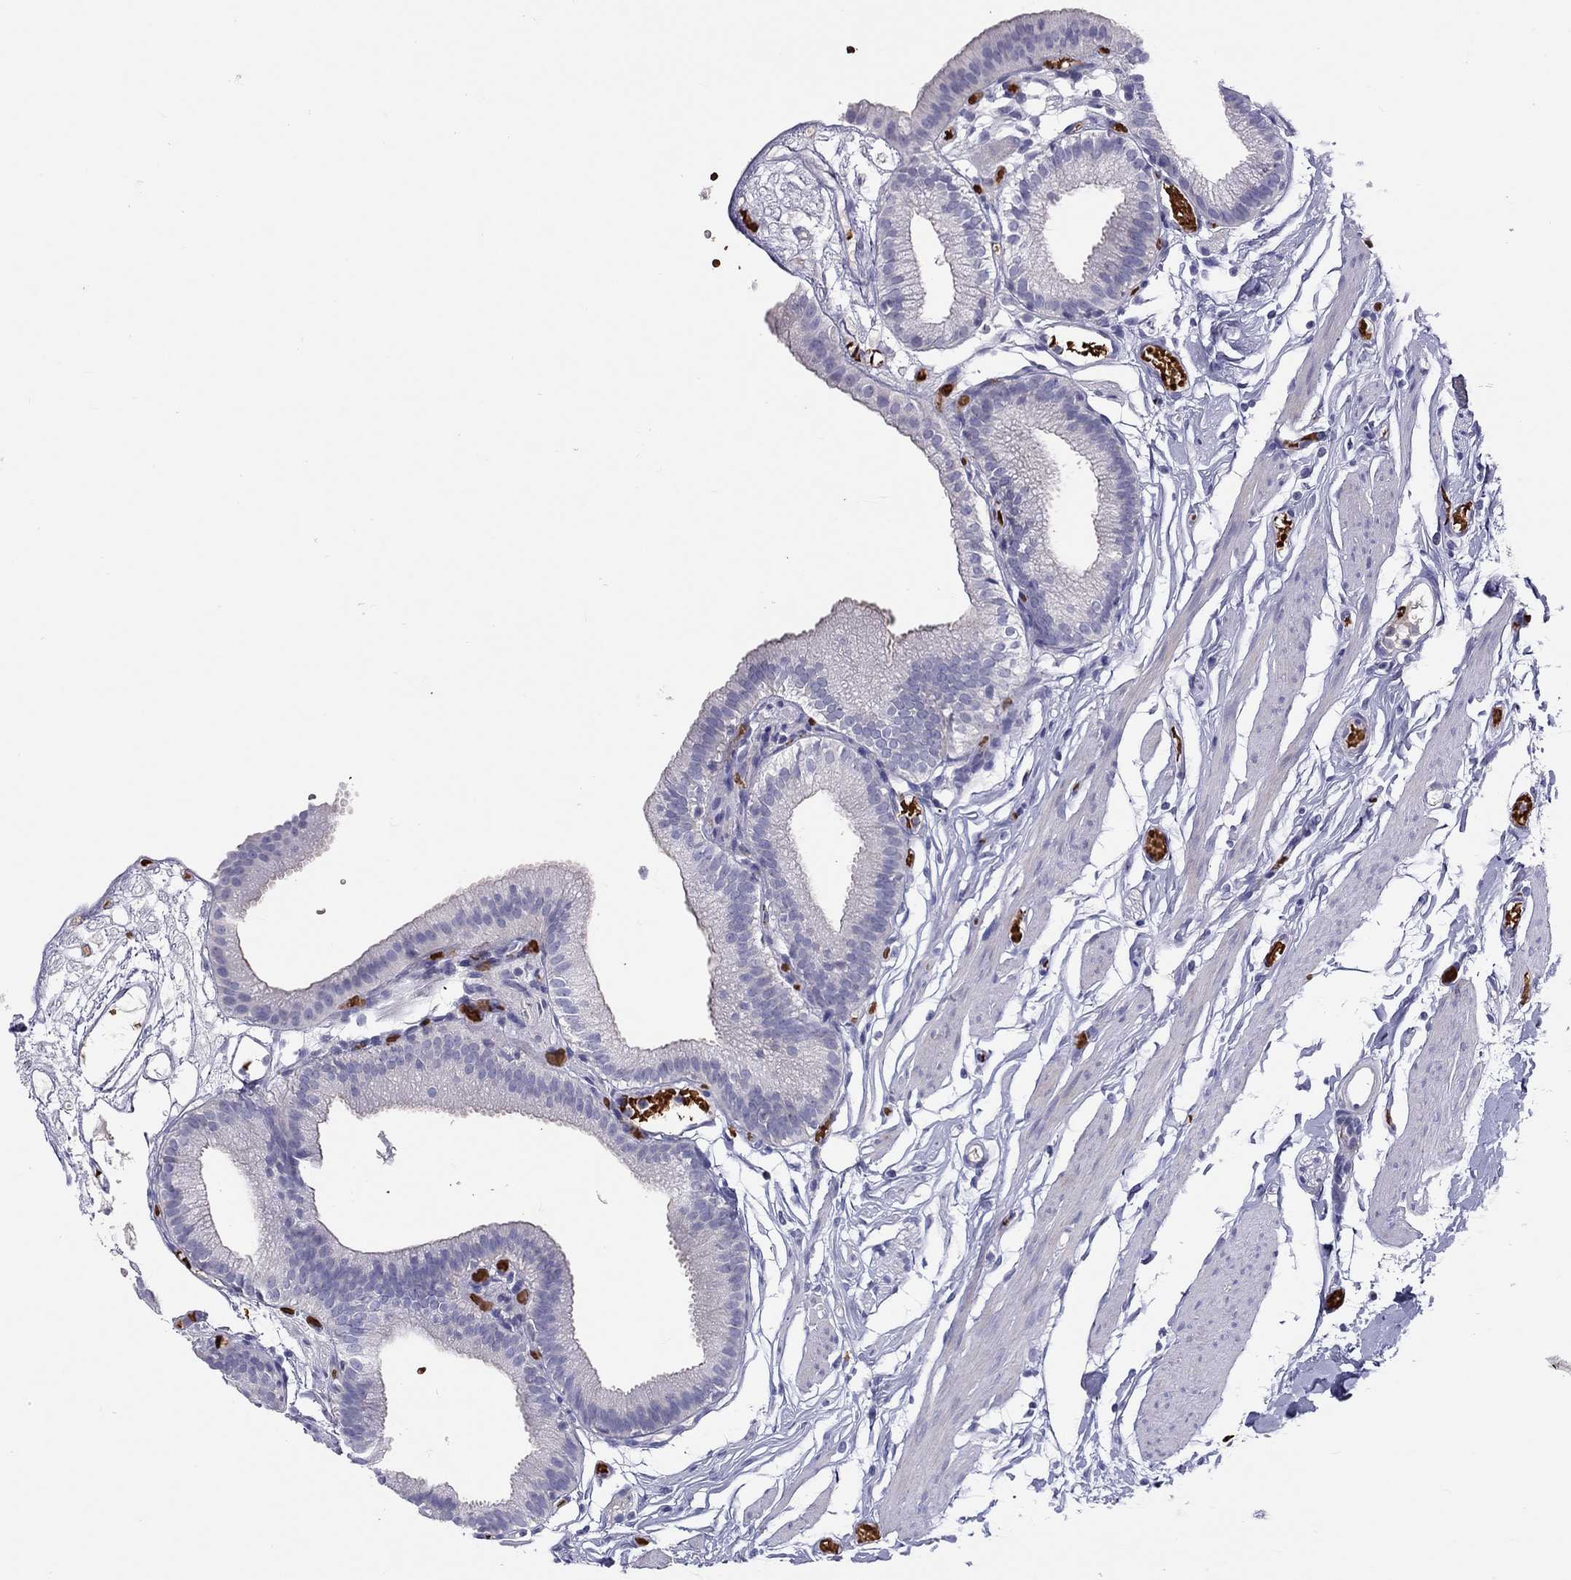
{"staining": {"intensity": "negative", "quantity": "none", "location": "none"}, "tissue": "gallbladder", "cell_type": "Glandular cells", "image_type": "normal", "snomed": [{"axis": "morphology", "description": "Normal tissue, NOS"}, {"axis": "topography", "description": "Gallbladder"}], "caption": "Glandular cells are negative for brown protein staining in normal gallbladder. Nuclei are stained in blue.", "gene": "FRMD1", "patient": {"sex": "female", "age": 45}}